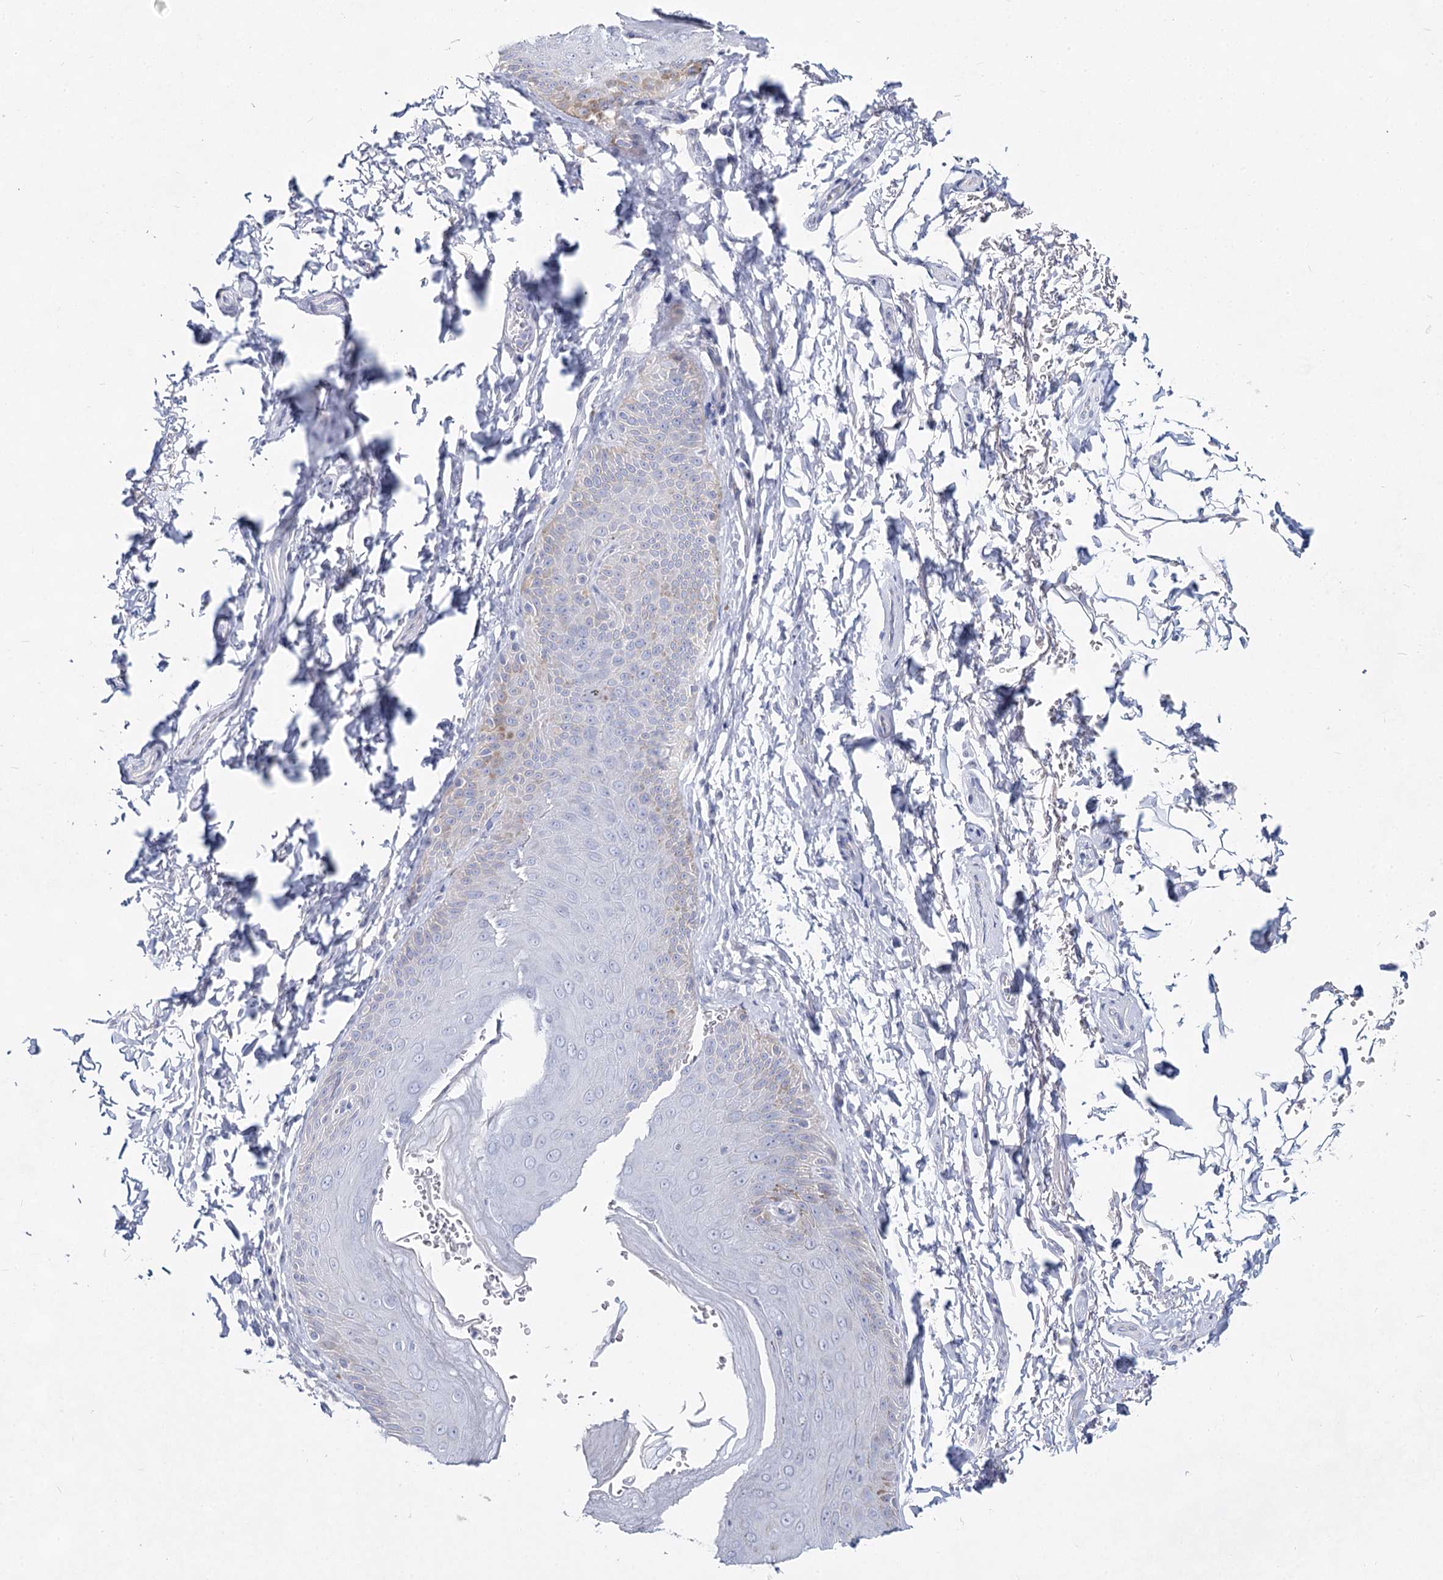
{"staining": {"intensity": "negative", "quantity": "none", "location": "none"}, "tissue": "skin", "cell_type": "Epidermal cells", "image_type": "normal", "snomed": [{"axis": "morphology", "description": "Normal tissue, NOS"}, {"axis": "topography", "description": "Anal"}], "caption": "DAB (3,3'-diaminobenzidine) immunohistochemical staining of unremarkable skin displays no significant positivity in epidermal cells. (DAB immunohistochemistry with hematoxylin counter stain).", "gene": "SLC17A2", "patient": {"sex": "male", "age": 44}}